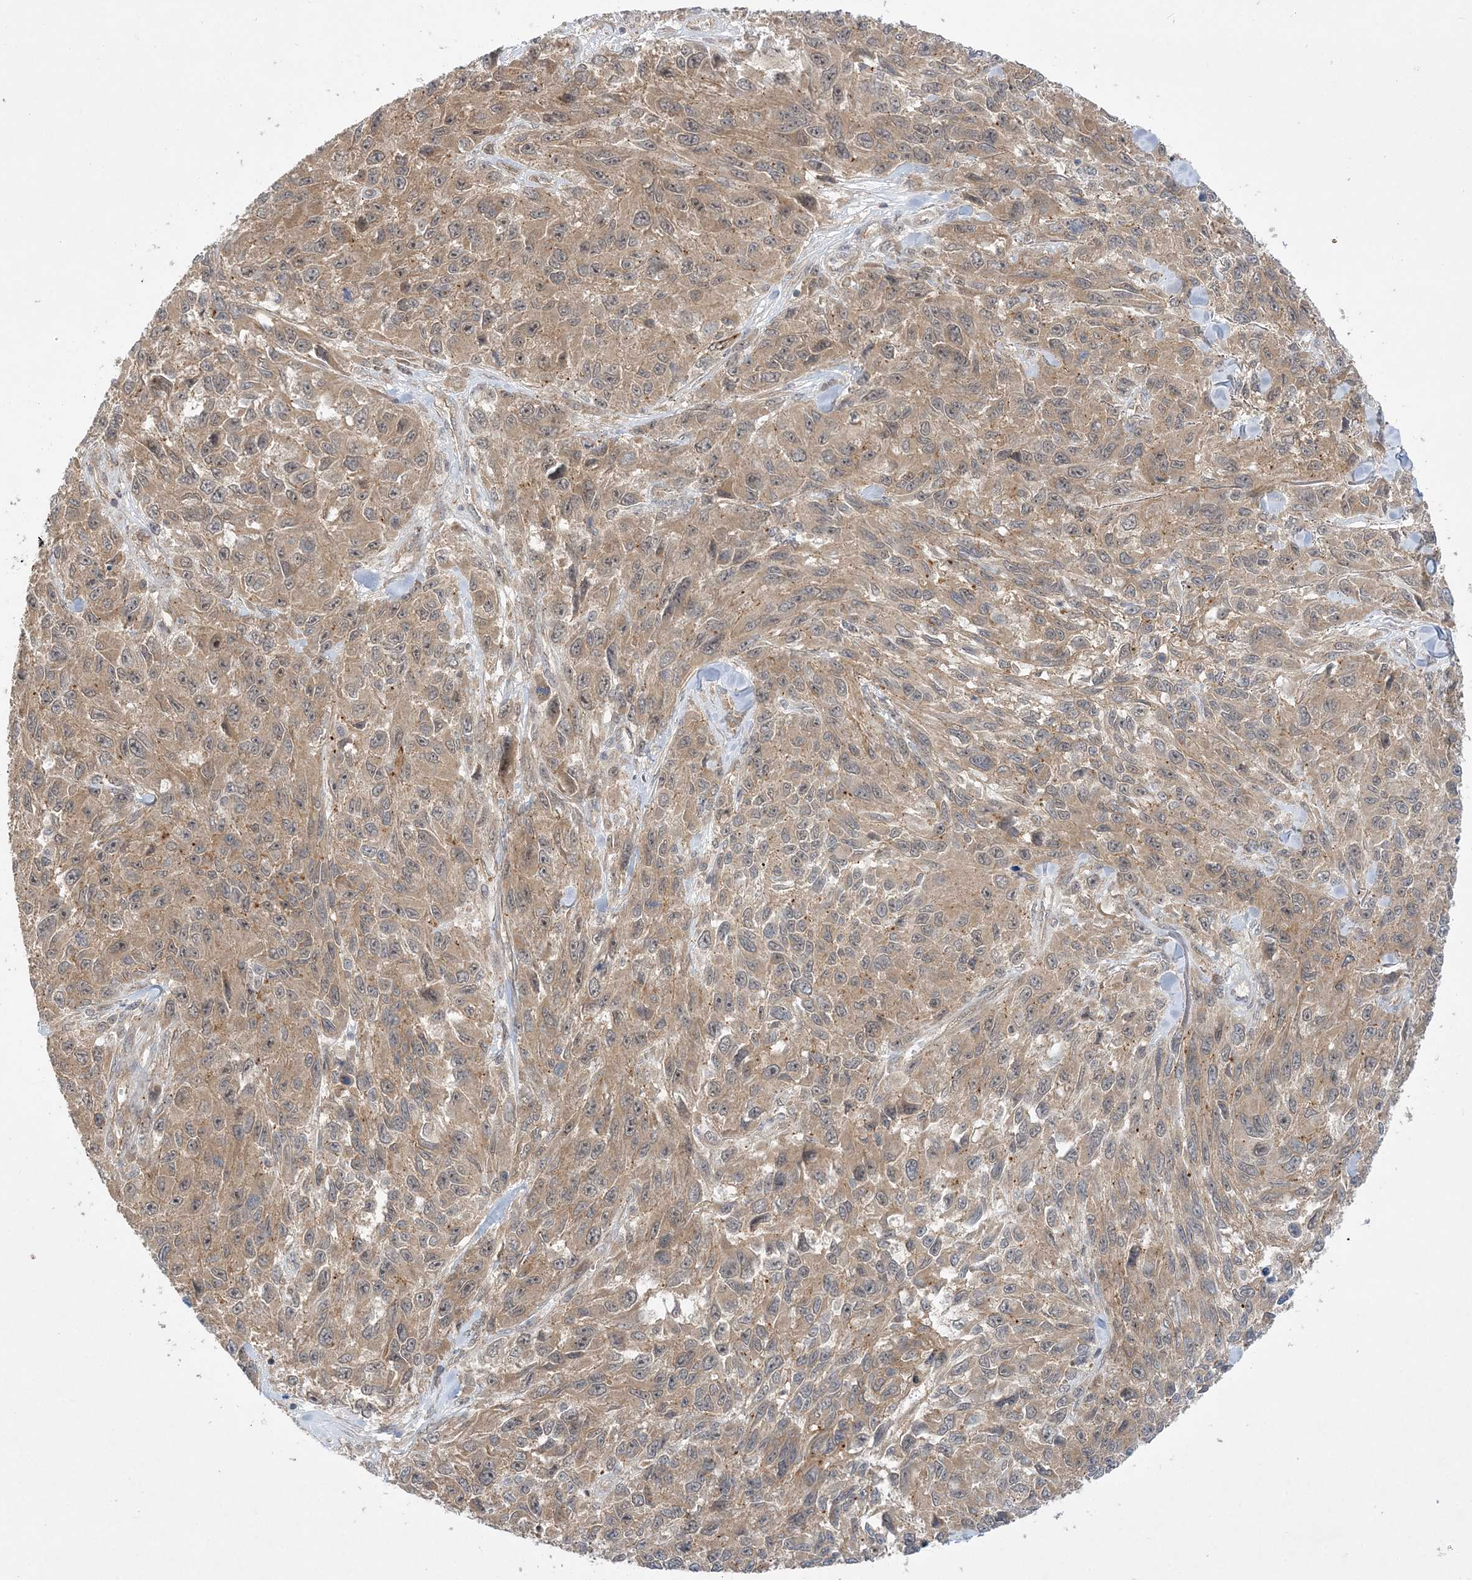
{"staining": {"intensity": "weak", "quantity": ">75%", "location": "cytoplasmic/membranous"}, "tissue": "melanoma", "cell_type": "Tumor cells", "image_type": "cancer", "snomed": [{"axis": "morphology", "description": "Malignant melanoma, NOS"}, {"axis": "topography", "description": "Skin"}], "caption": "Protein expression analysis of melanoma shows weak cytoplasmic/membranous expression in approximately >75% of tumor cells.", "gene": "MMADHC", "patient": {"sex": "female", "age": 96}}